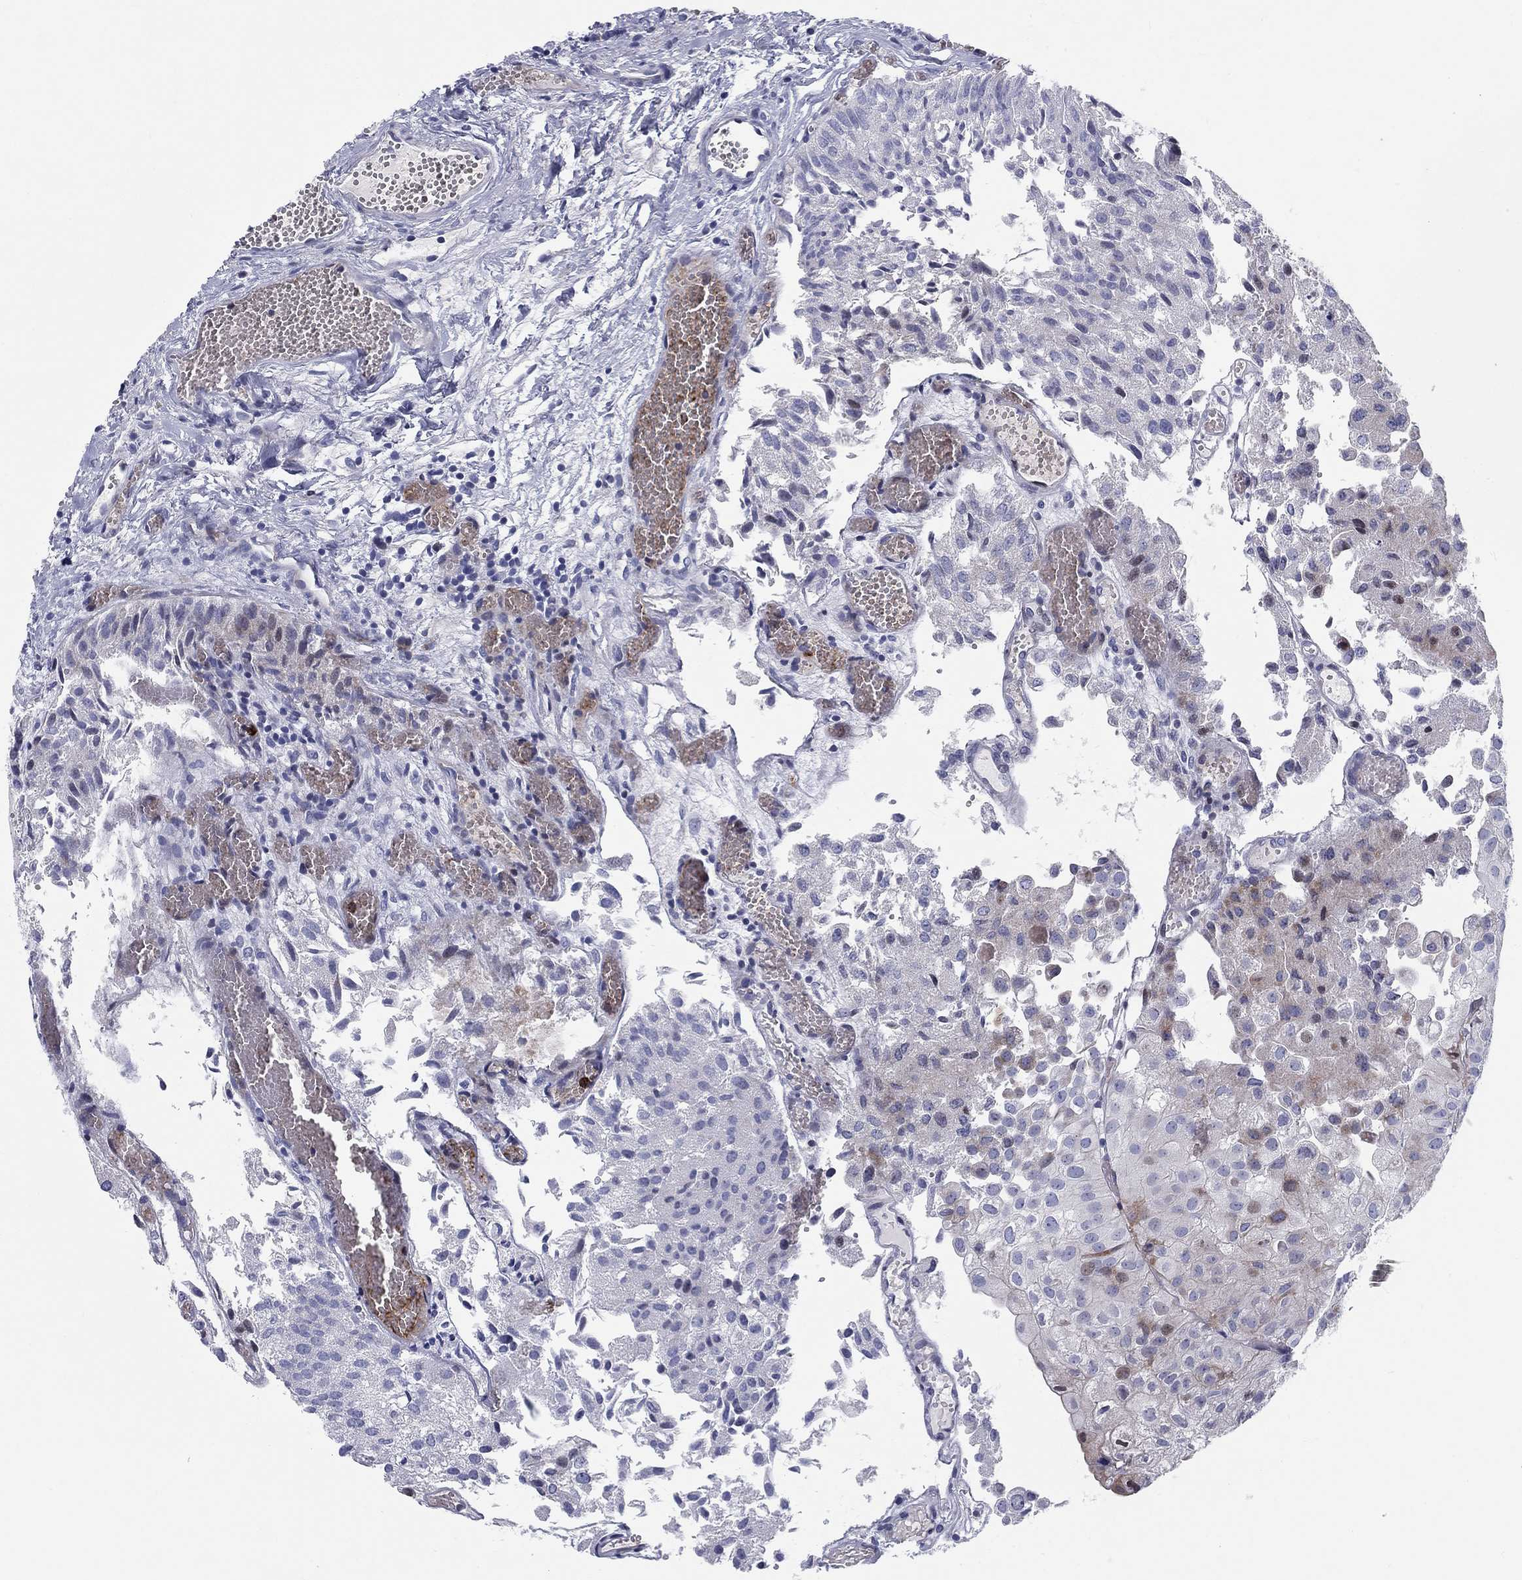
{"staining": {"intensity": "negative", "quantity": "none", "location": "none"}, "tissue": "urothelial cancer", "cell_type": "Tumor cells", "image_type": "cancer", "snomed": [{"axis": "morphology", "description": "Urothelial carcinoma, Low grade"}, {"axis": "topography", "description": "Urinary bladder"}], "caption": "Urothelial cancer stained for a protein using IHC exhibits no positivity tumor cells.", "gene": "ARHGAP36", "patient": {"sex": "female", "age": 78}}